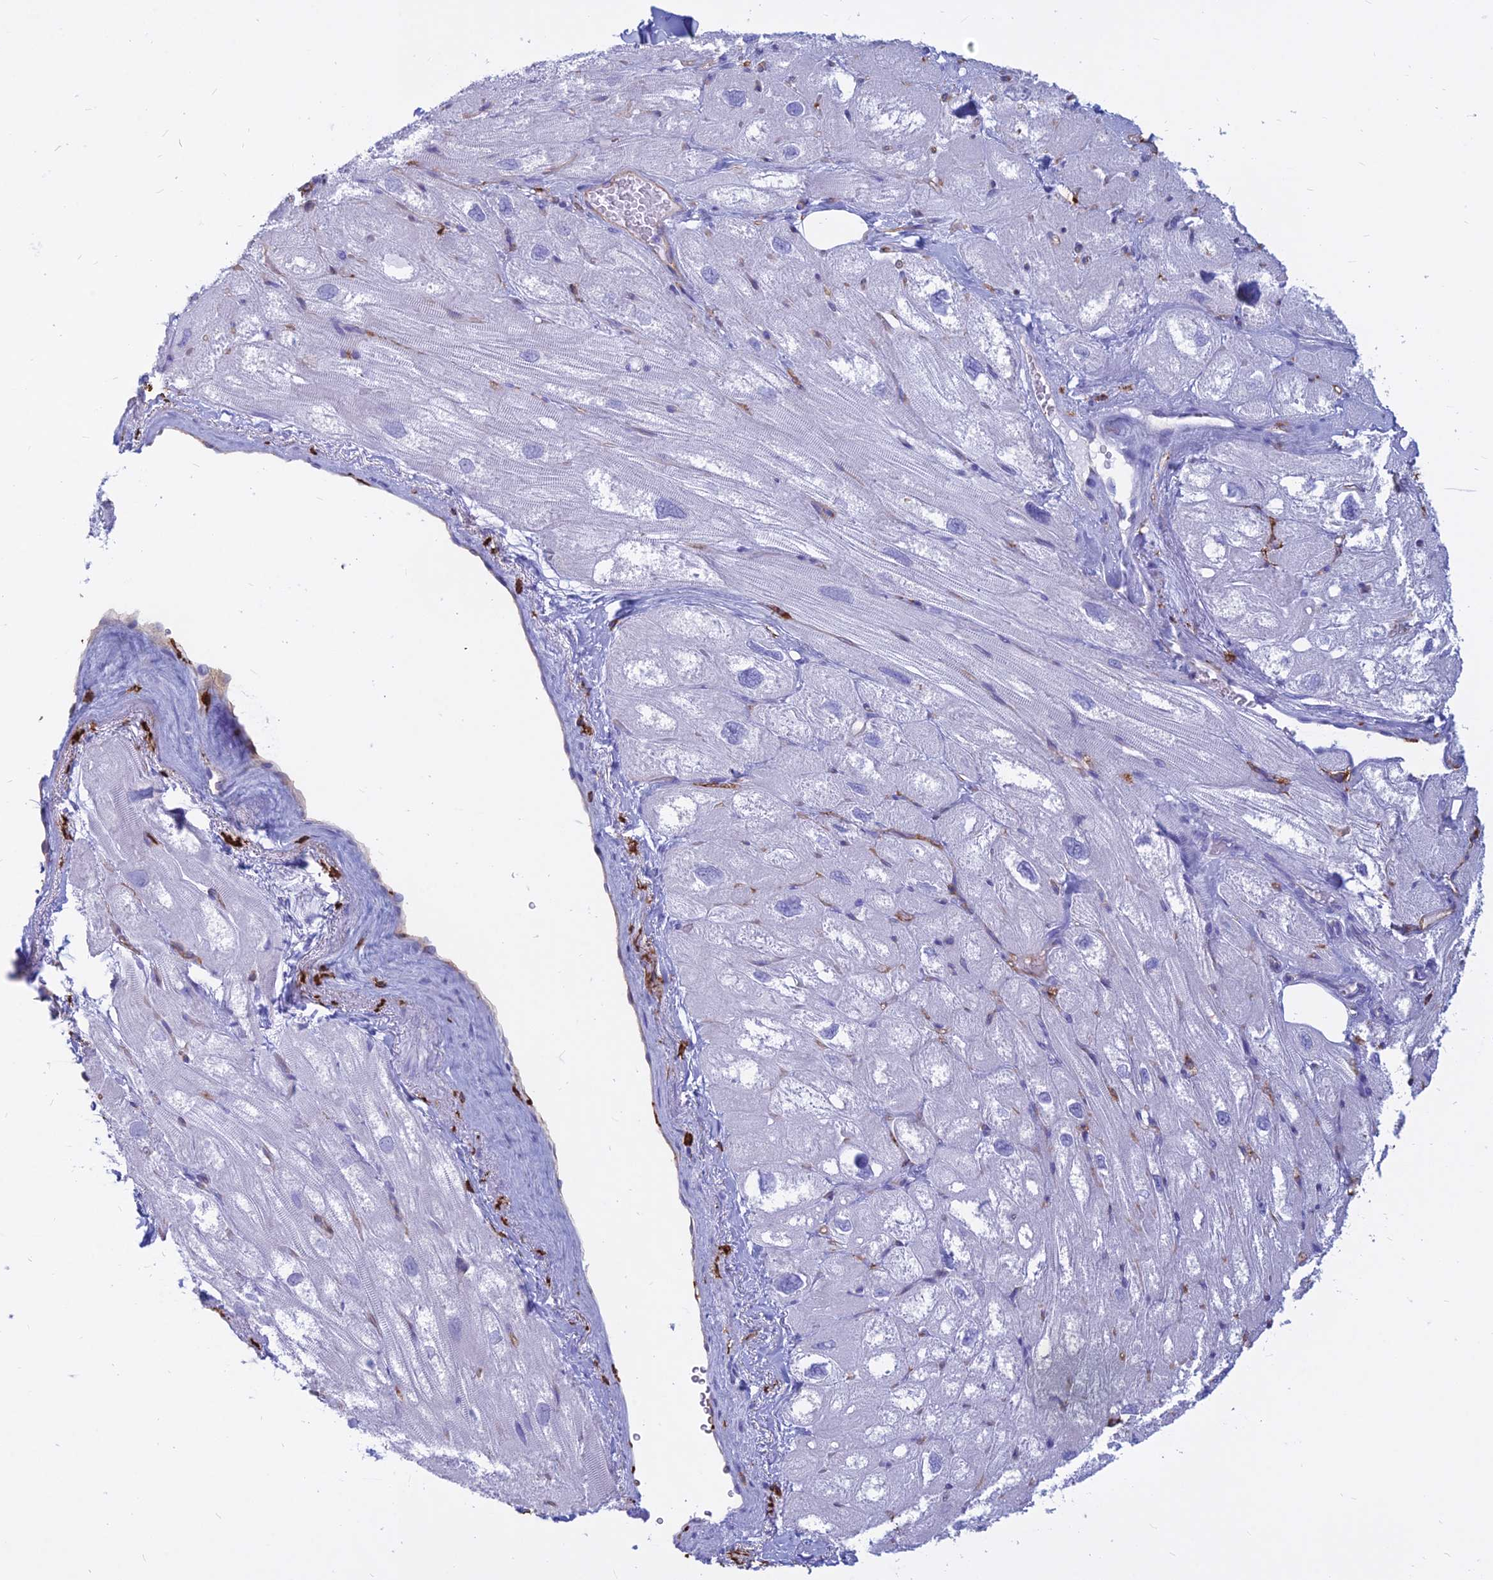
{"staining": {"intensity": "negative", "quantity": "none", "location": "none"}, "tissue": "heart muscle", "cell_type": "Cardiomyocytes", "image_type": "normal", "snomed": [{"axis": "morphology", "description": "Normal tissue, NOS"}, {"axis": "topography", "description": "Heart"}], "caption": "An immunohistochemistry histopathology image of unremarkable heart muscle is shown. There is no staining in cardiomyocytes of heart muscle.", "gene": "HLA", "patient": {"sex": "male", "age": 50}}